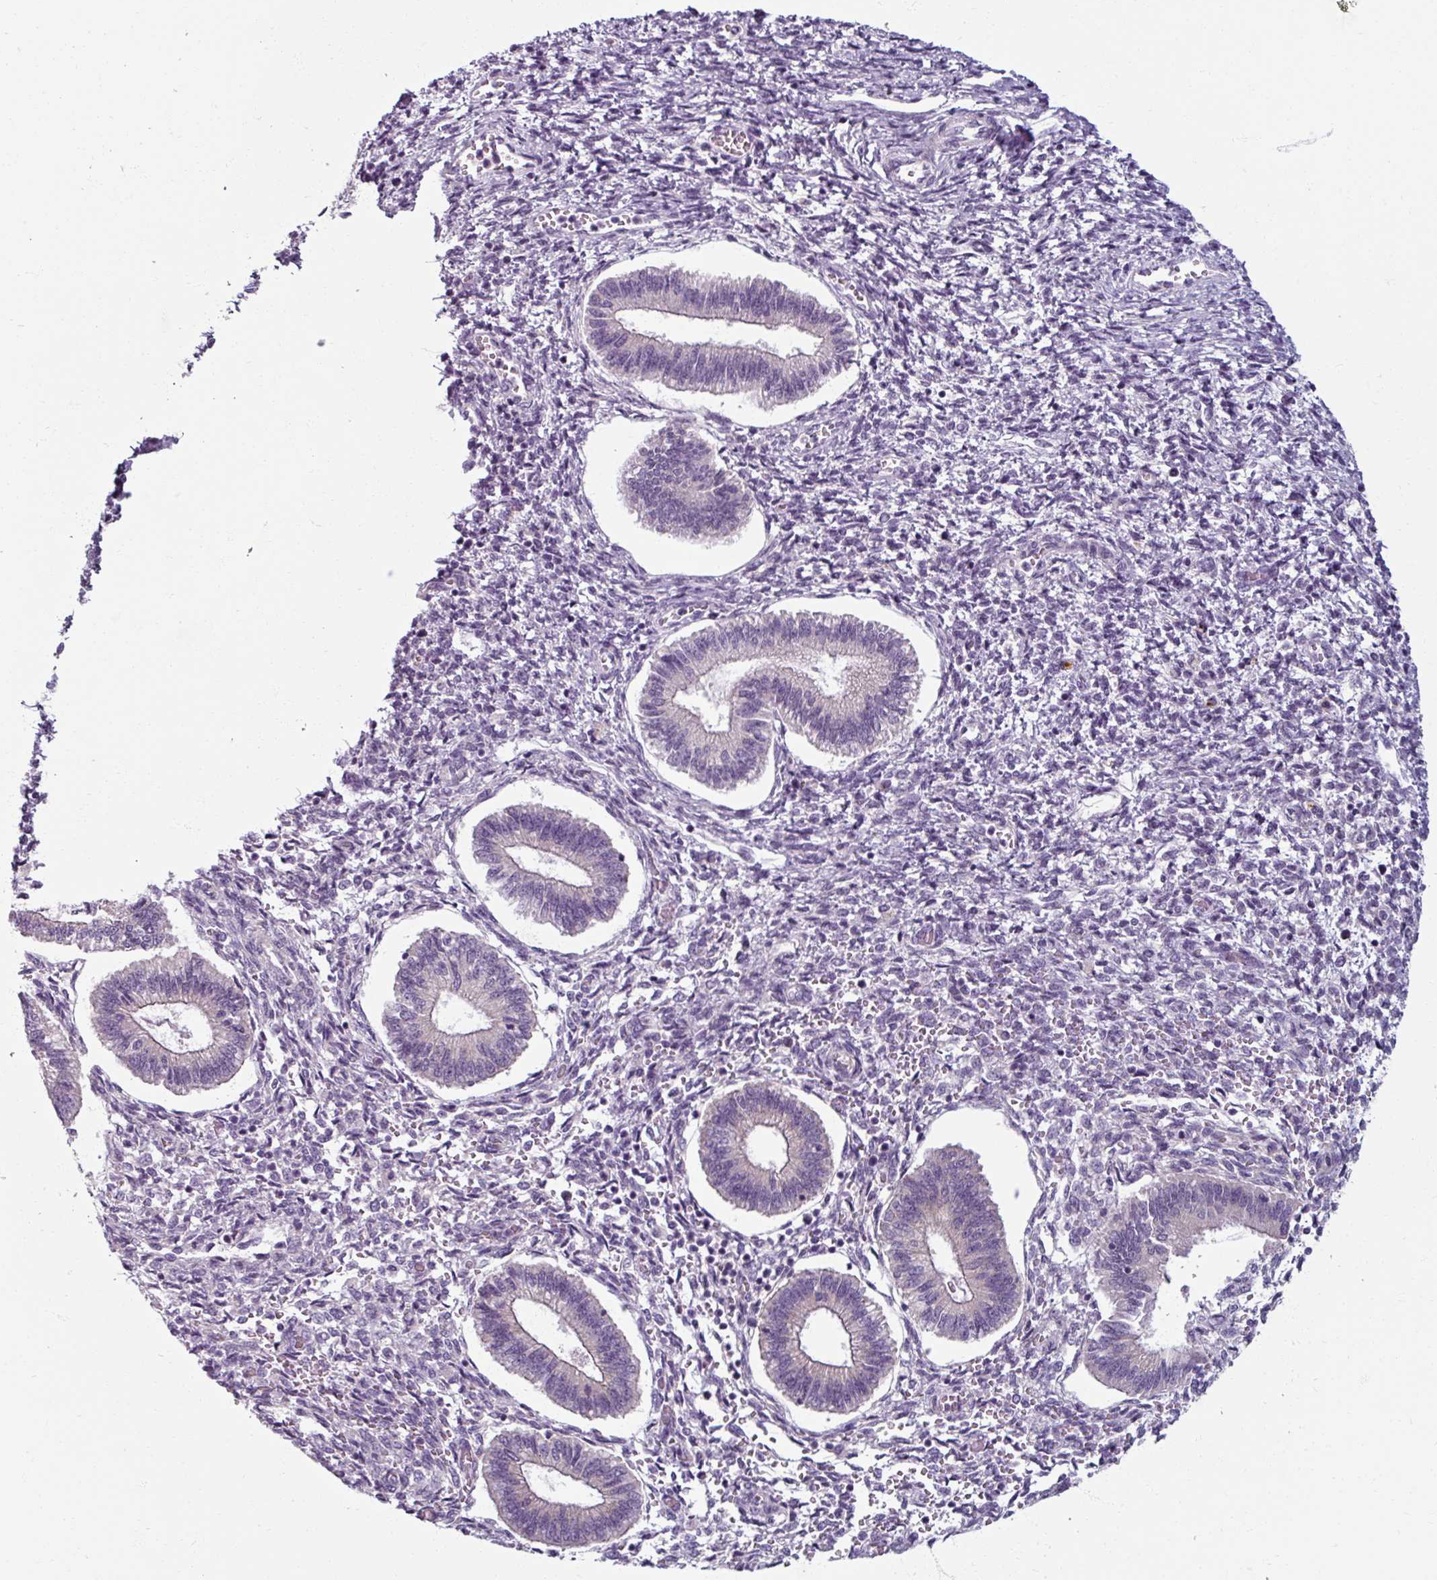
{"staining": {"intensity": "negative", "quantity": "none", "location": "none"}, "tissue": "endometrium", "cell_type": "Cells in endometrial stroma", "image_type": "normal", "snomed": [{"axis": "morphology", "description": "Normal tissue, NOS"}, {"axis": "topography", "description": "Endometrium"}], "caption": "The photomicrograph demonstrates no significant positivity in cells in endometrial stroma of endometrium. Nuclei are stained in blue.", "gene": "SMIM11", "patient": {"sex": "female", "age": 25}}